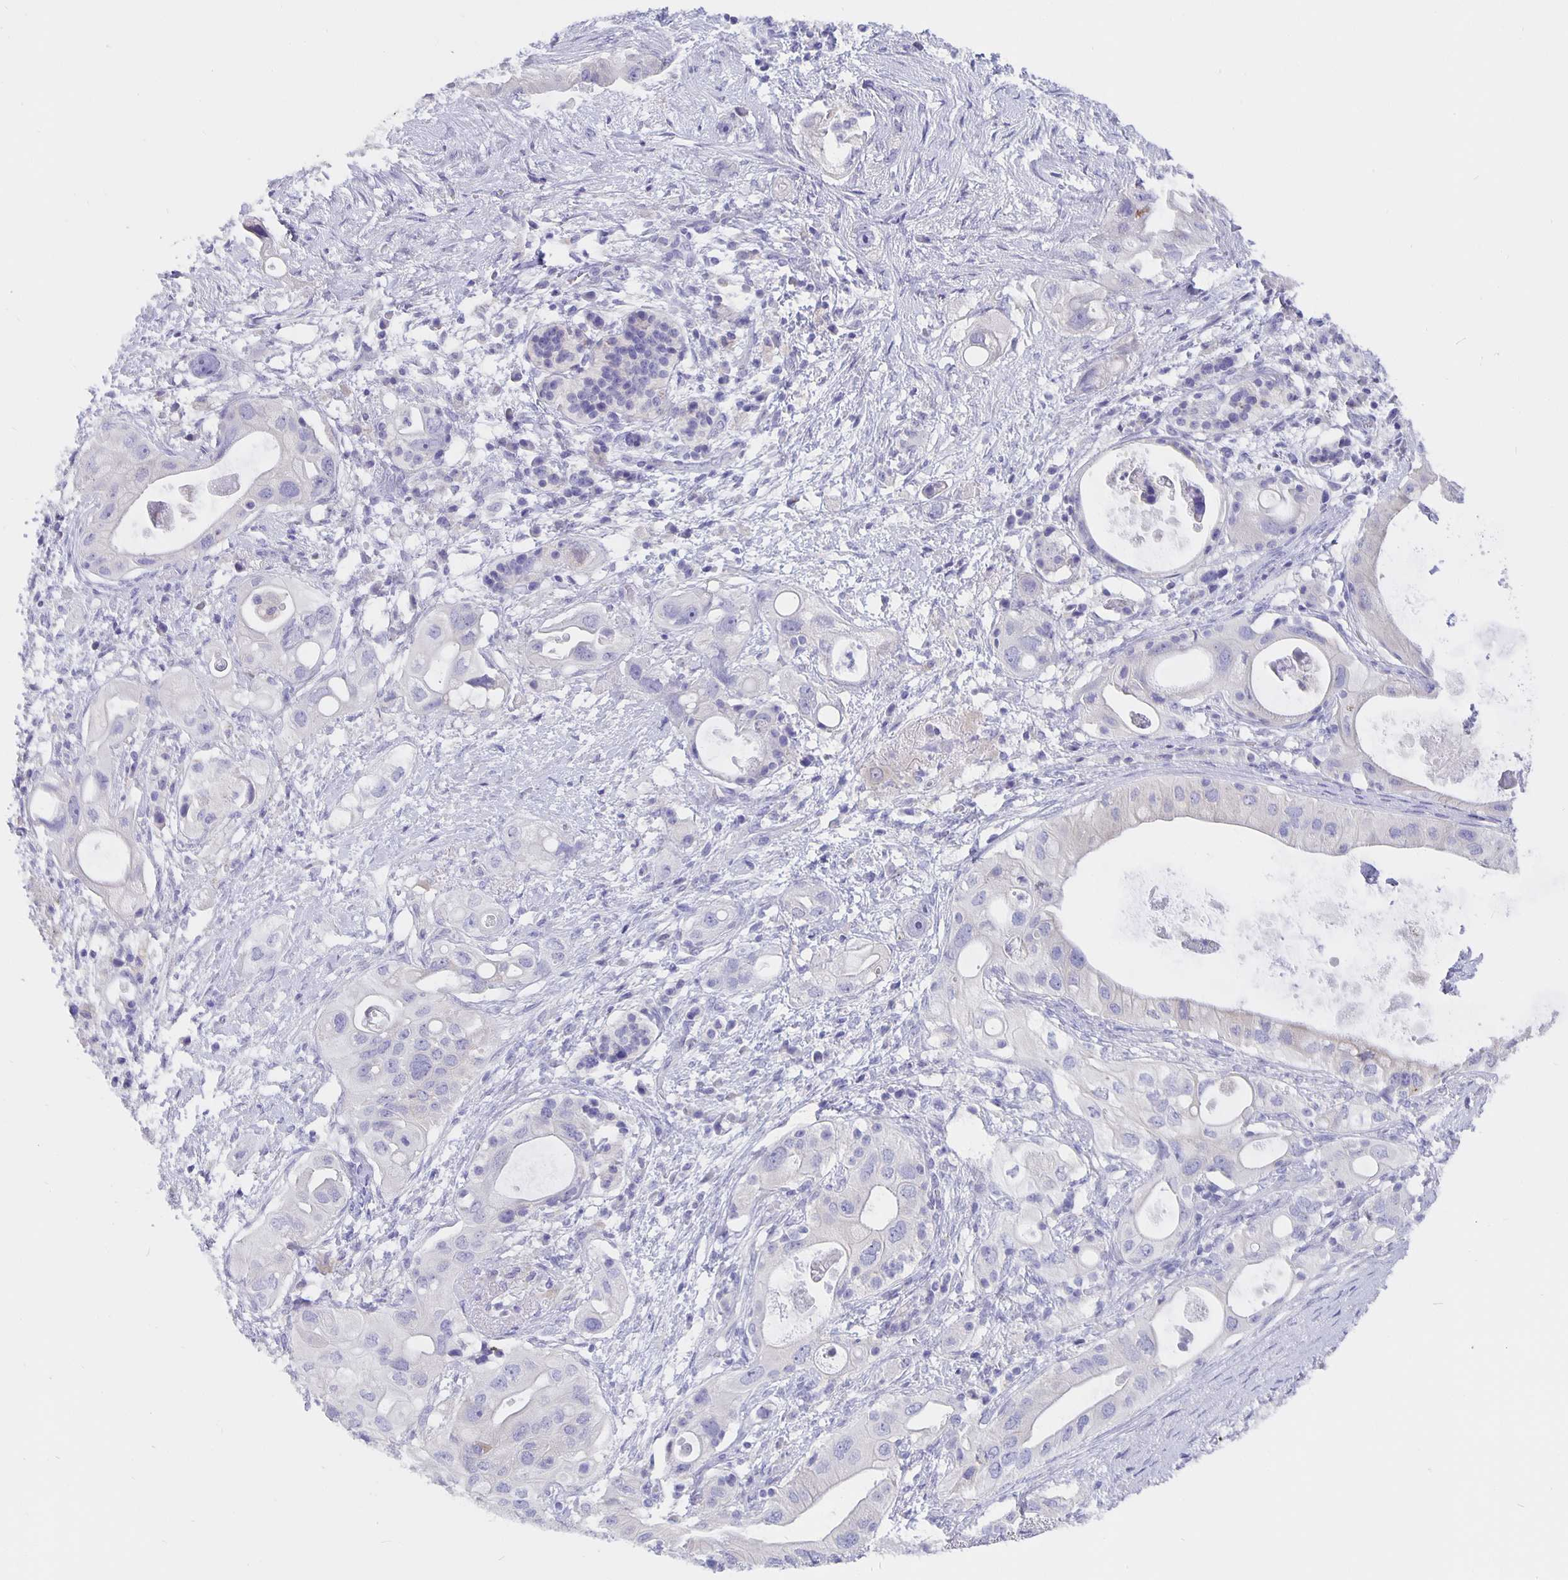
{"staining": {"intensity": "negative", "quantity": "none", "location": "none"}, "tissue": "pancreatic cancer", "cell_type": "Tumor cells", "image_type": "cancer", "snomed": [{"axis": "morphology", "description": "Adenocarcinoma, NOS"}, {"axis": "topography", "description": "Pancreas"}], "caption": "DAB (3,3'-diaminobenzidine) immunohistochemical staining of pancreatic cancer displays no significant positivity in tumor cells.", "gene": "CFAP74", "patient": {"sex": "female", "age": 72}}